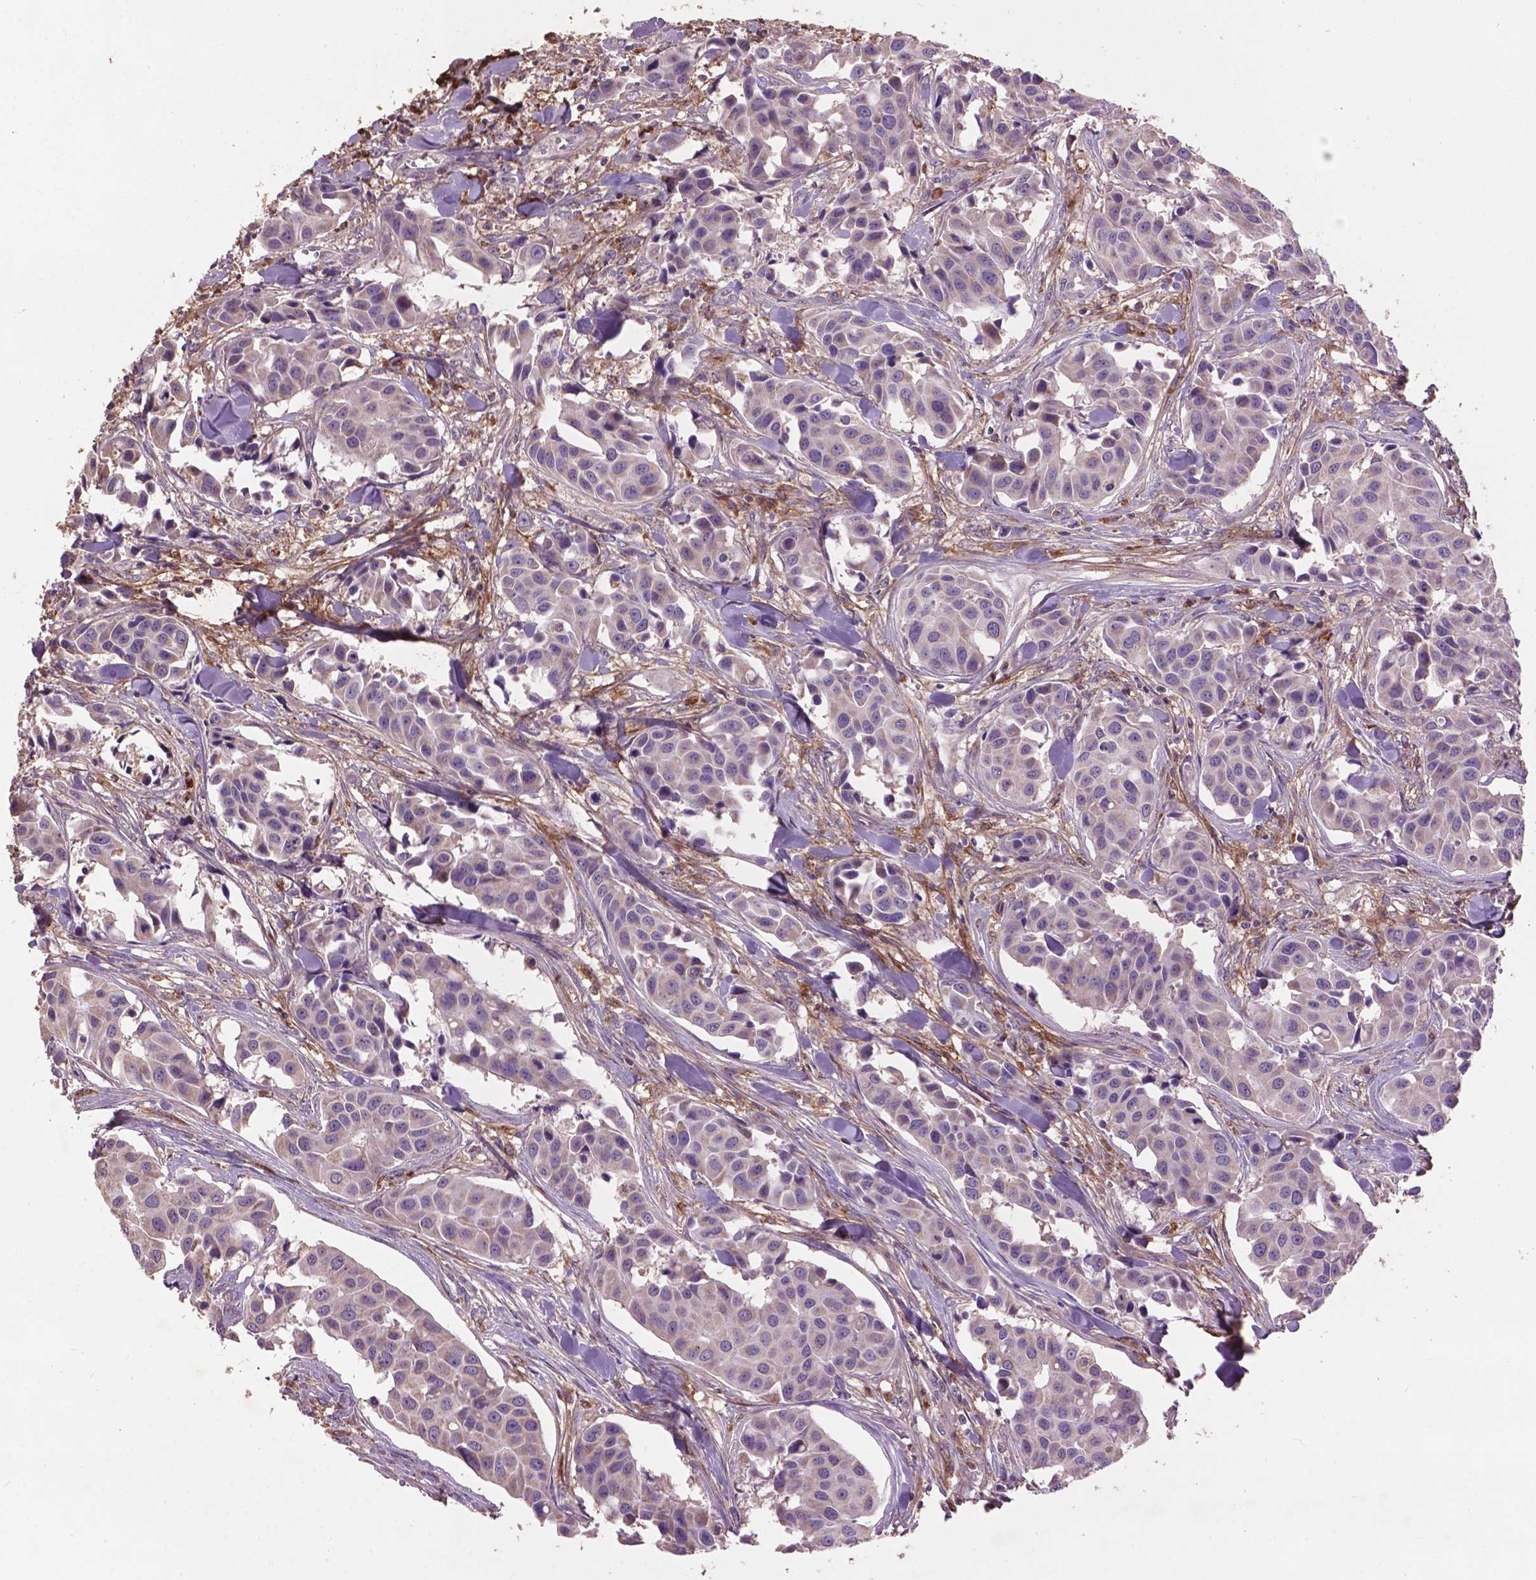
{"staining": {"intensity": "negative", "quantity": "none", "location": "none"}, "tissue": "head and neck cancer", "cell_type": "Tumor cells", "image_type": "cancer", "snomed": [{"axis": "morphology", "description": "Adenocarcinoma, NOS"}, {"axis": "topography", "description": "Head-Neck"}], "caption": "Head and neck adenocarcinoma was stained to show a protein in brown. There is no significant staining in tumor cells.", "gene": "LRRC3C", "patient": {"sex": "male", "age": 76}}